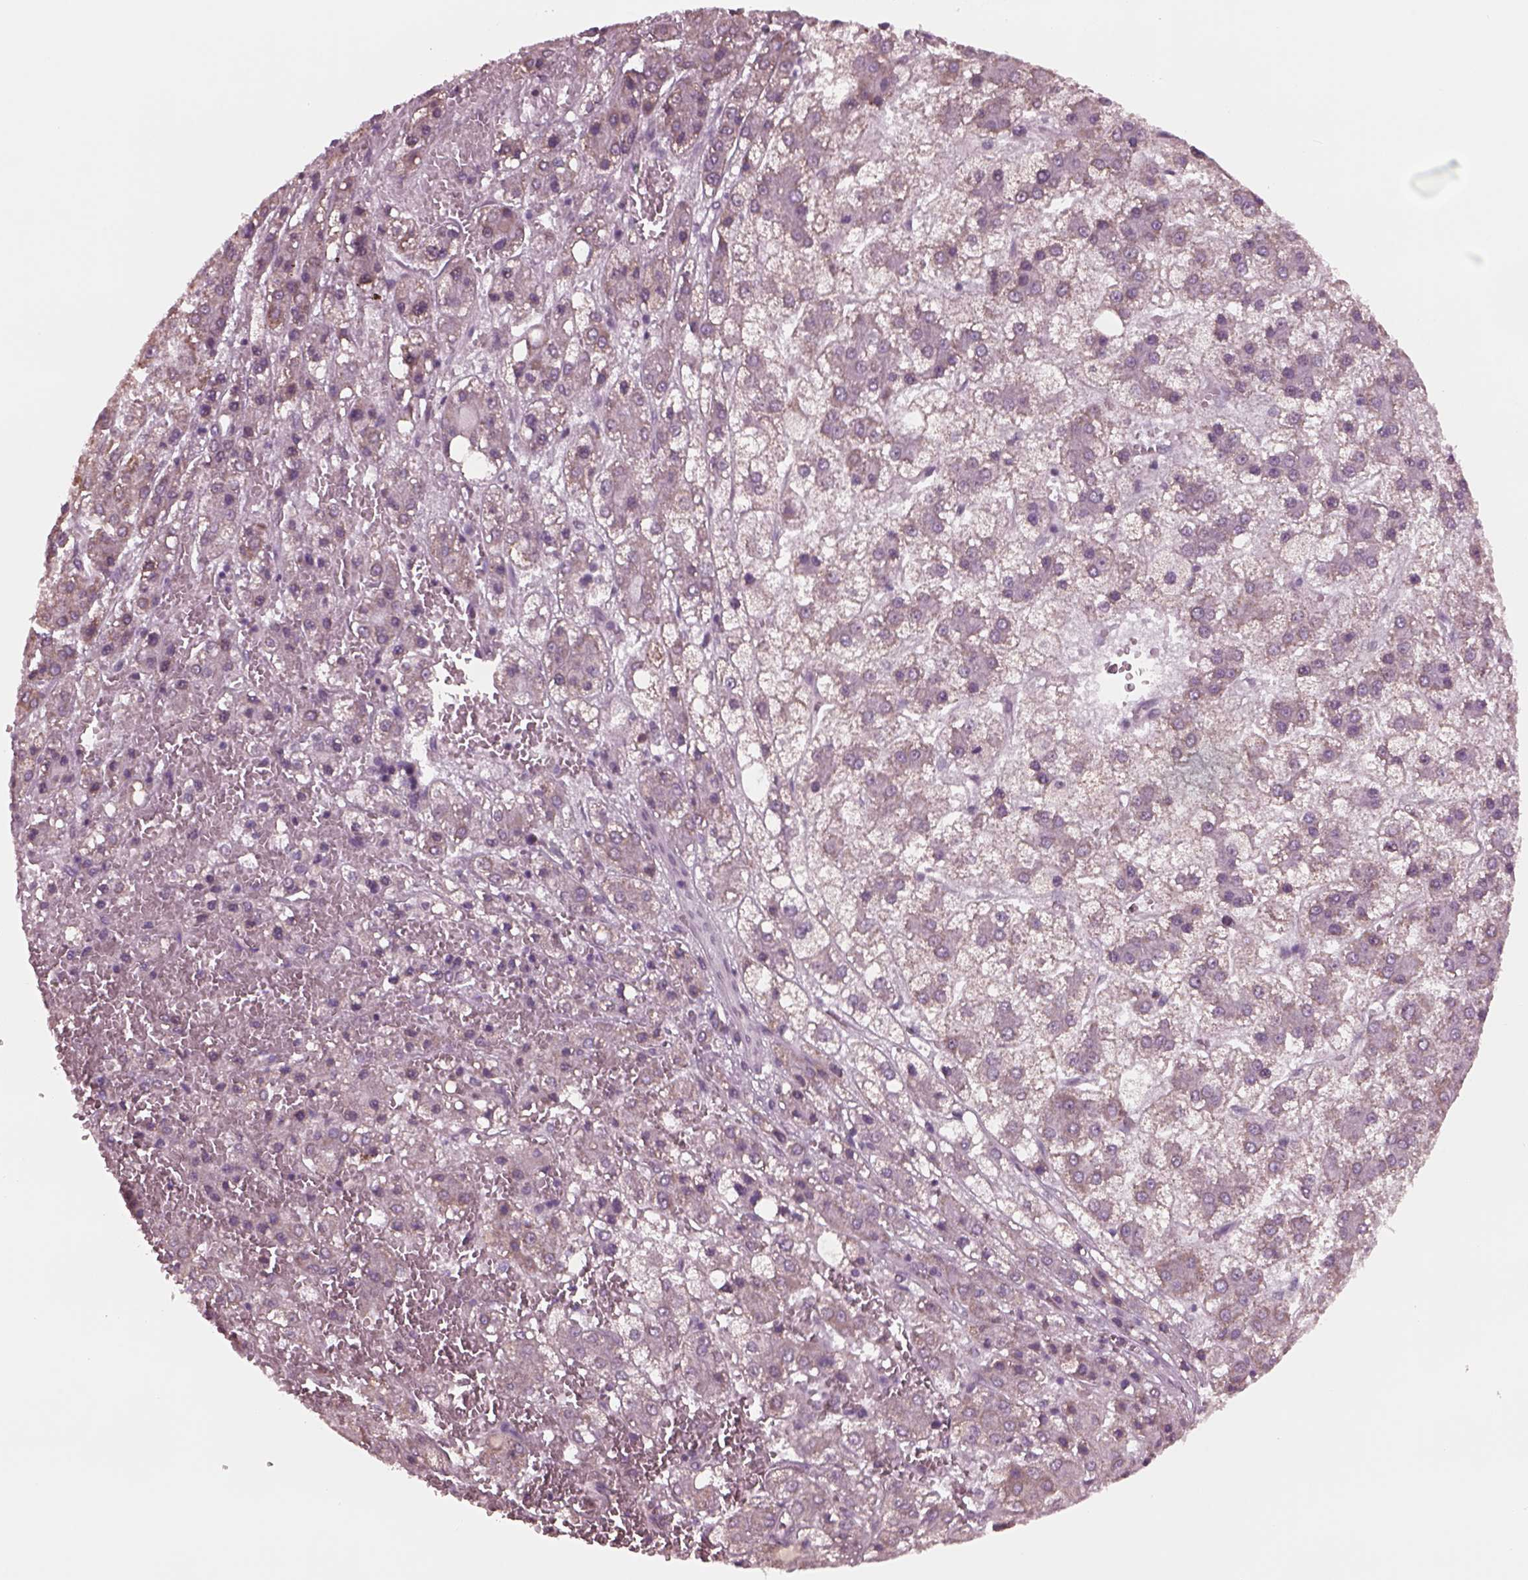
{"staining": {"intensity": "weak", "quantity": "<25%", "location": "cytoplasmic/membranous"}, "tissue": "liver cancer", "cell_type": "Tumor cells", "image_type": "cancer", "snomed": [{"axis": "morphology", "description": "Carcinoma, Hepatocellular, NOS"}, {"axis": "topography", "description": "Liver"}], "caption": "Liver cancer (hepatocellular carcinoma) was stained to show a protein in brown. There is no significant expression in tumor cells. (DAB immunohistochemistry (IHC) with hematoxylin counter stain).", "gene": "CELSR3", "patient": {"sex": "male", "age": 73}}